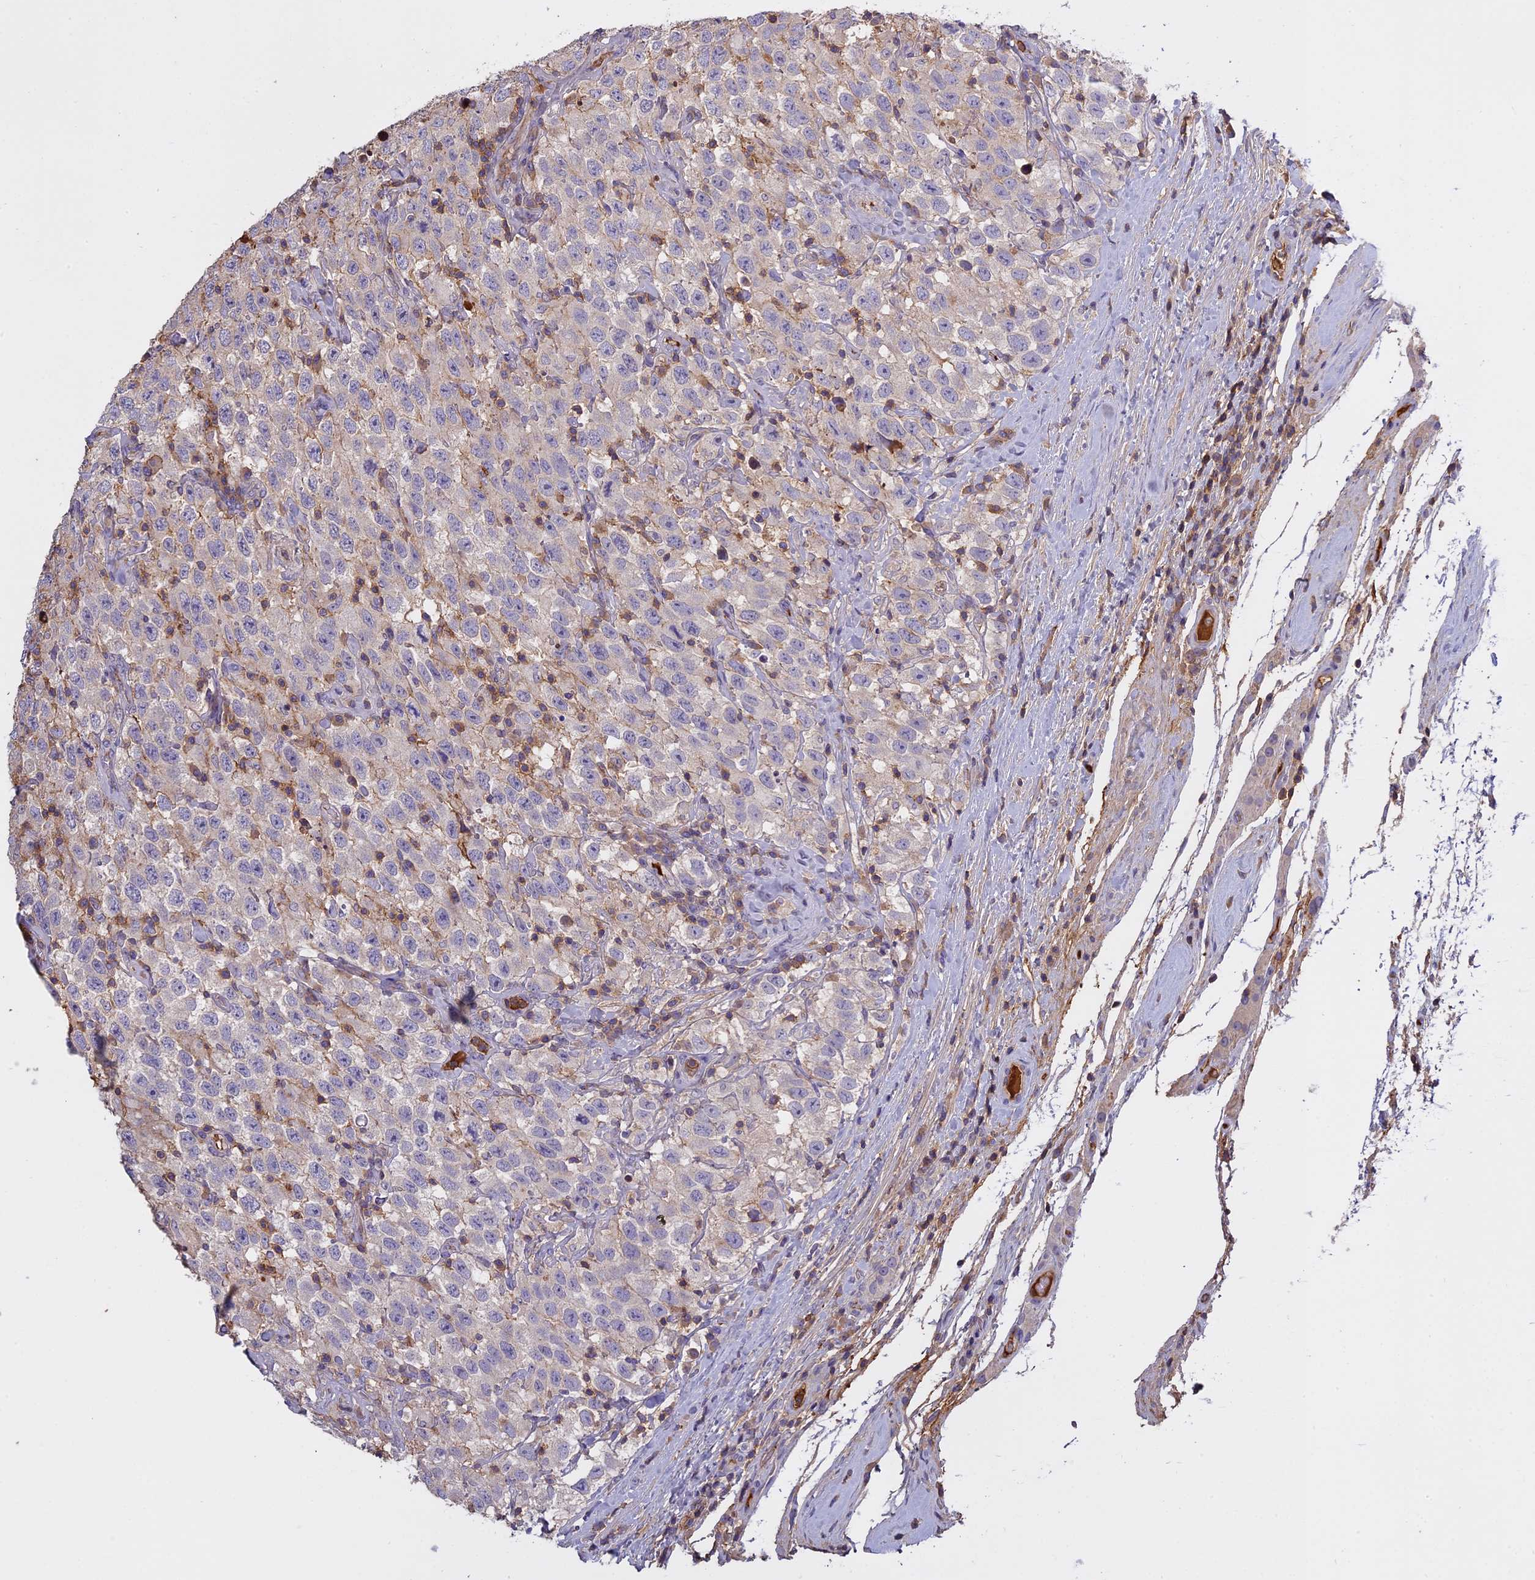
{"staining": {"intensity": "negative", "quantity": "none", "location": "none"}, "tissue": "testis cancer", "cell_type": "Tumor cells", "image_type": "cancer", "snomed": [{"axis": "morphology", "description": "Seminoma, NOS"}, {"axis": "topography", "description": "Testis"}], "caption": "Immunohistochemical staining of testis seminoma reveals no significant staining in tumor cells.", "gene": "CFAP119", "patient": {"sex": "male", "age": 41}}